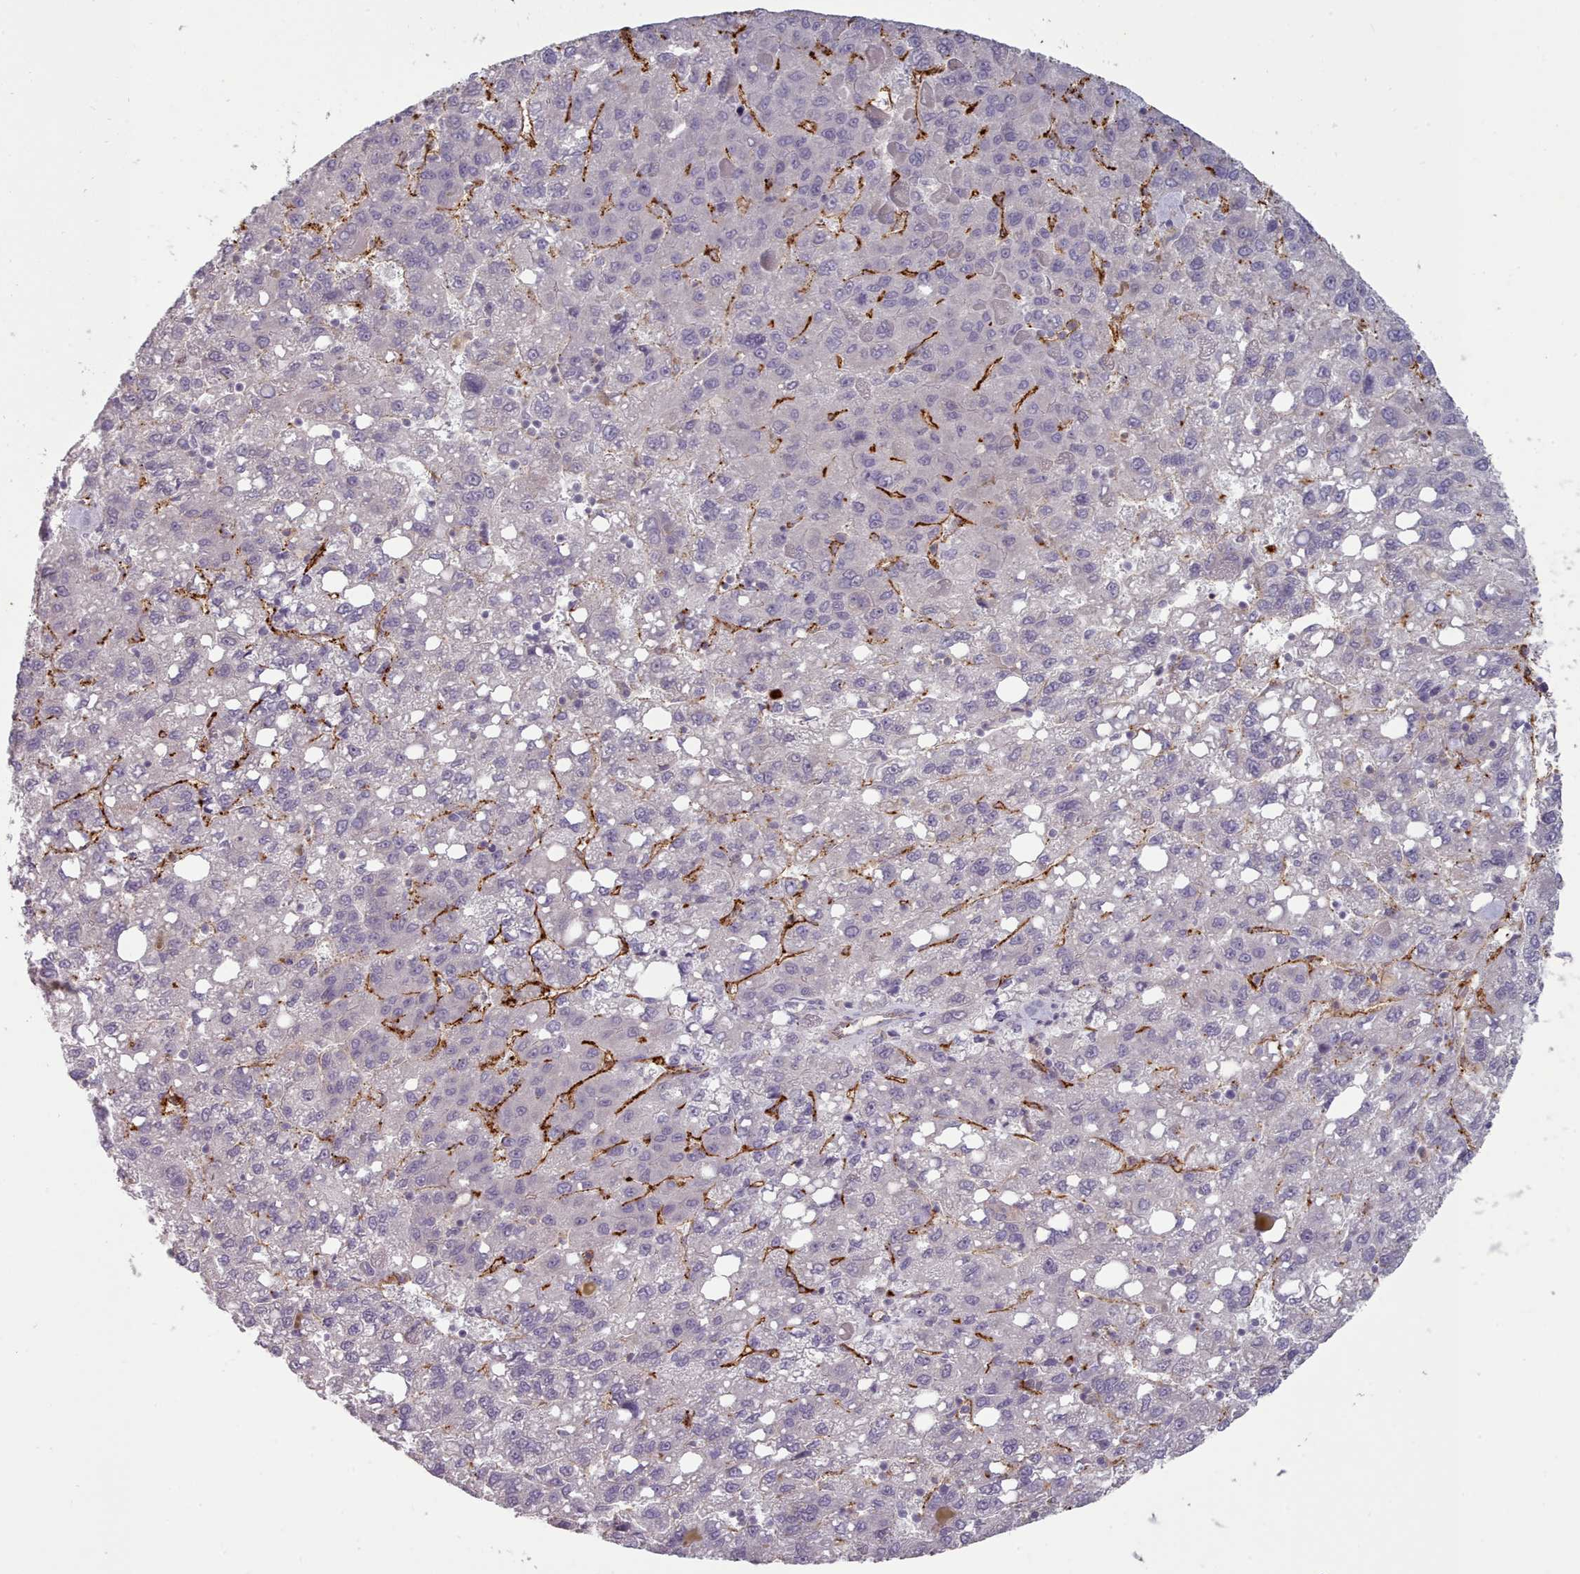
{"staining": {"intensity": "negative", "quantity": "none", "location": "none"}, "tissue": "liver cancer", "cell_type": "Tumor cells", "image_type": "cancer", "snomed": [{"axis": "morphology", "description": "Carcinoma, Hepatocellular, NOS"}, {"axis": "topography", "description": "Liver"}], "caption": "The histopathology image shows no significant expression in tumor cells of hepatocellular carcinoma (liver). The staining is performed using DAB brown chromogen with nuclei counter-stained in using hematoxylin.", "gene": "CD300LF", "patient": {"sex": "female", "age": 82}}